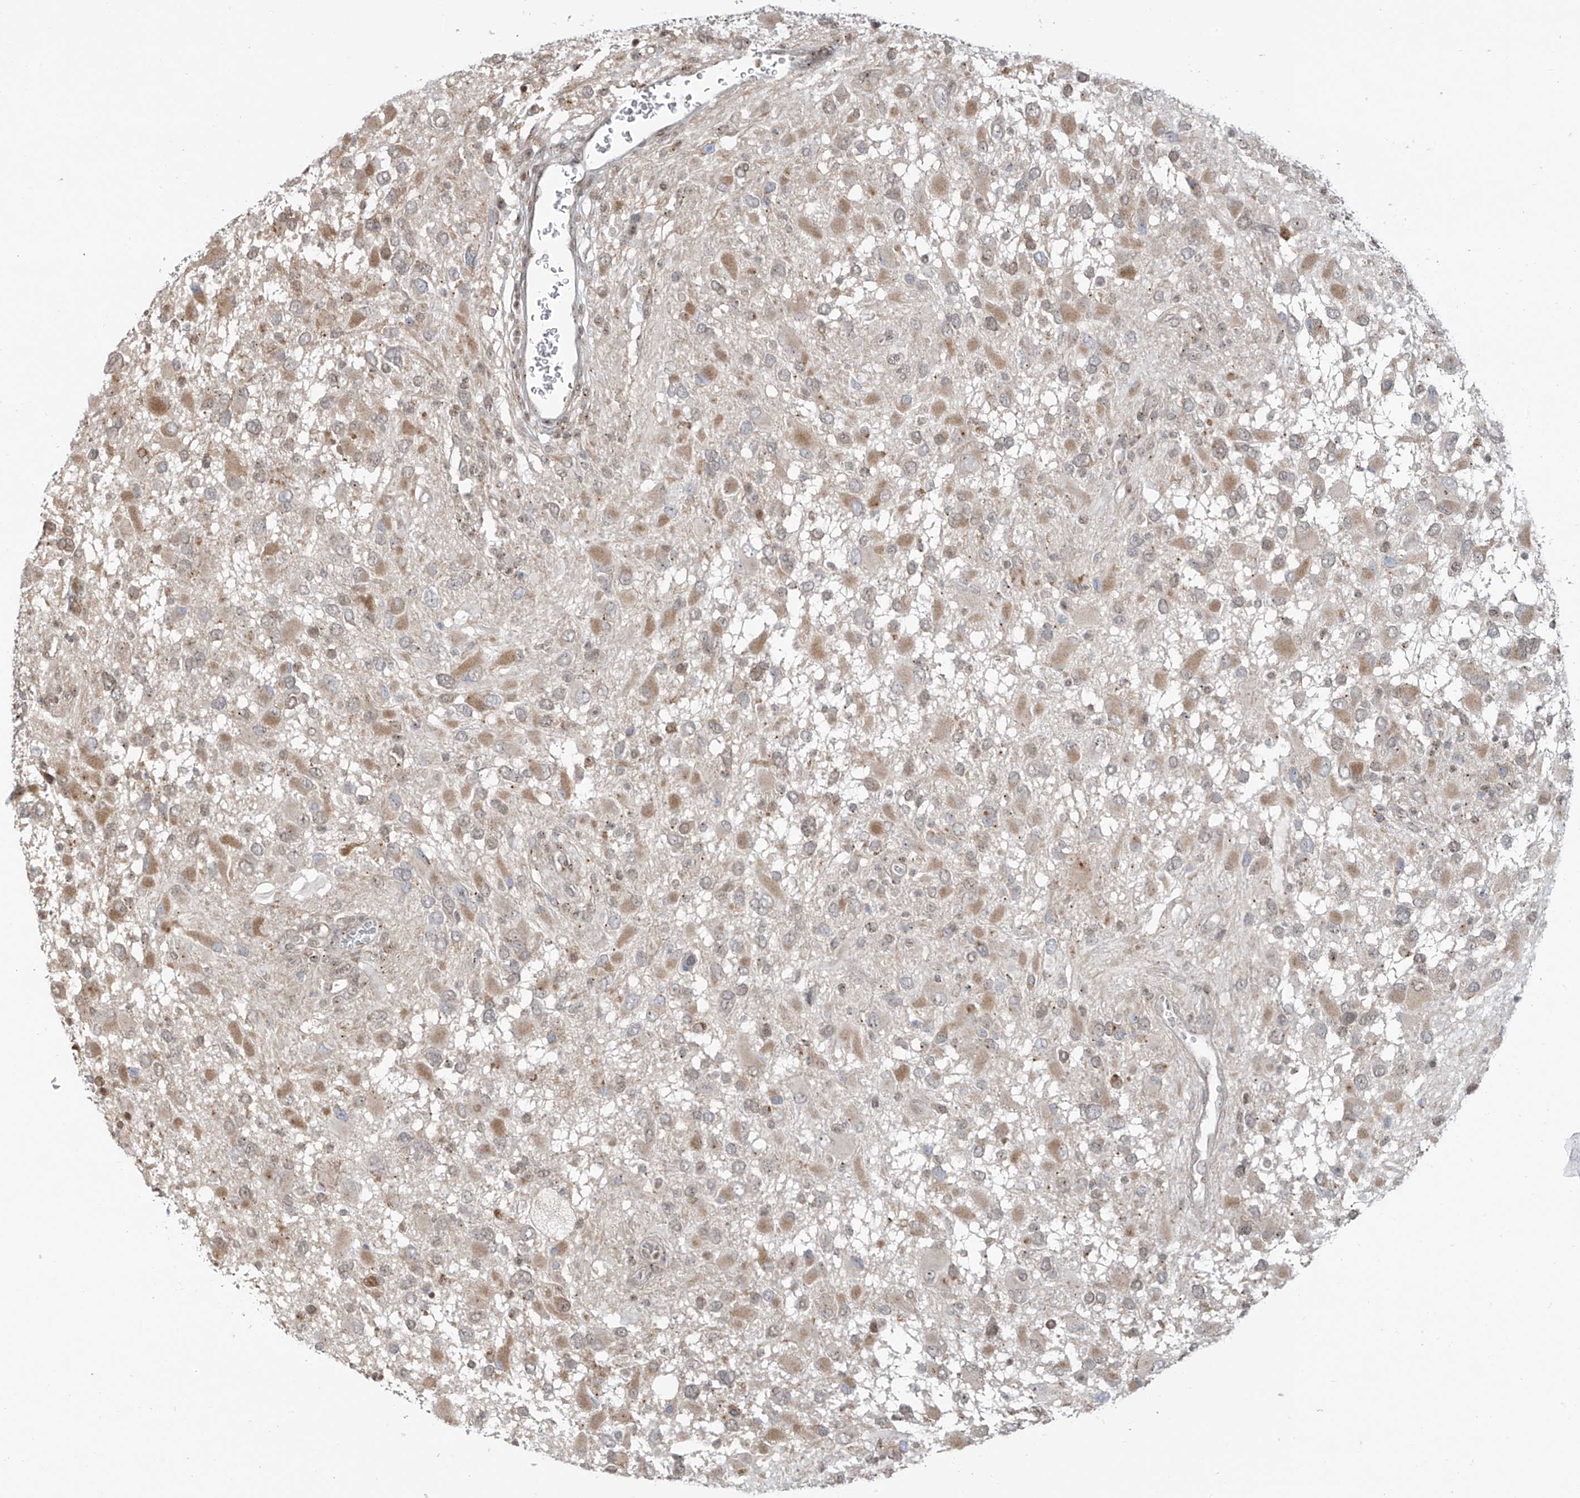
{"staining": {"intensity": "weak", "quantity": "25%-75%", "location": "cytoplasmic/membranous"}, "tissue": "glioma", "cell_type": "Tumor cells", "image_type": "cancer", "snomed": [{"axis": "morphology", "description": "Glioma, malignant, High grade"}, {"axis": "topography", "description": "Brain"}], "caption": "Brown immunohistochemical staining in human malignant glioma (high-grade) shows weak cytoplasmic/membranous positivity in about 25%-75% of tumor cells. (Brightfield microscopy of DAB IHC at high magnification).", "gene": "VMP1", "patient": {"sex": "male", "age": 53}}